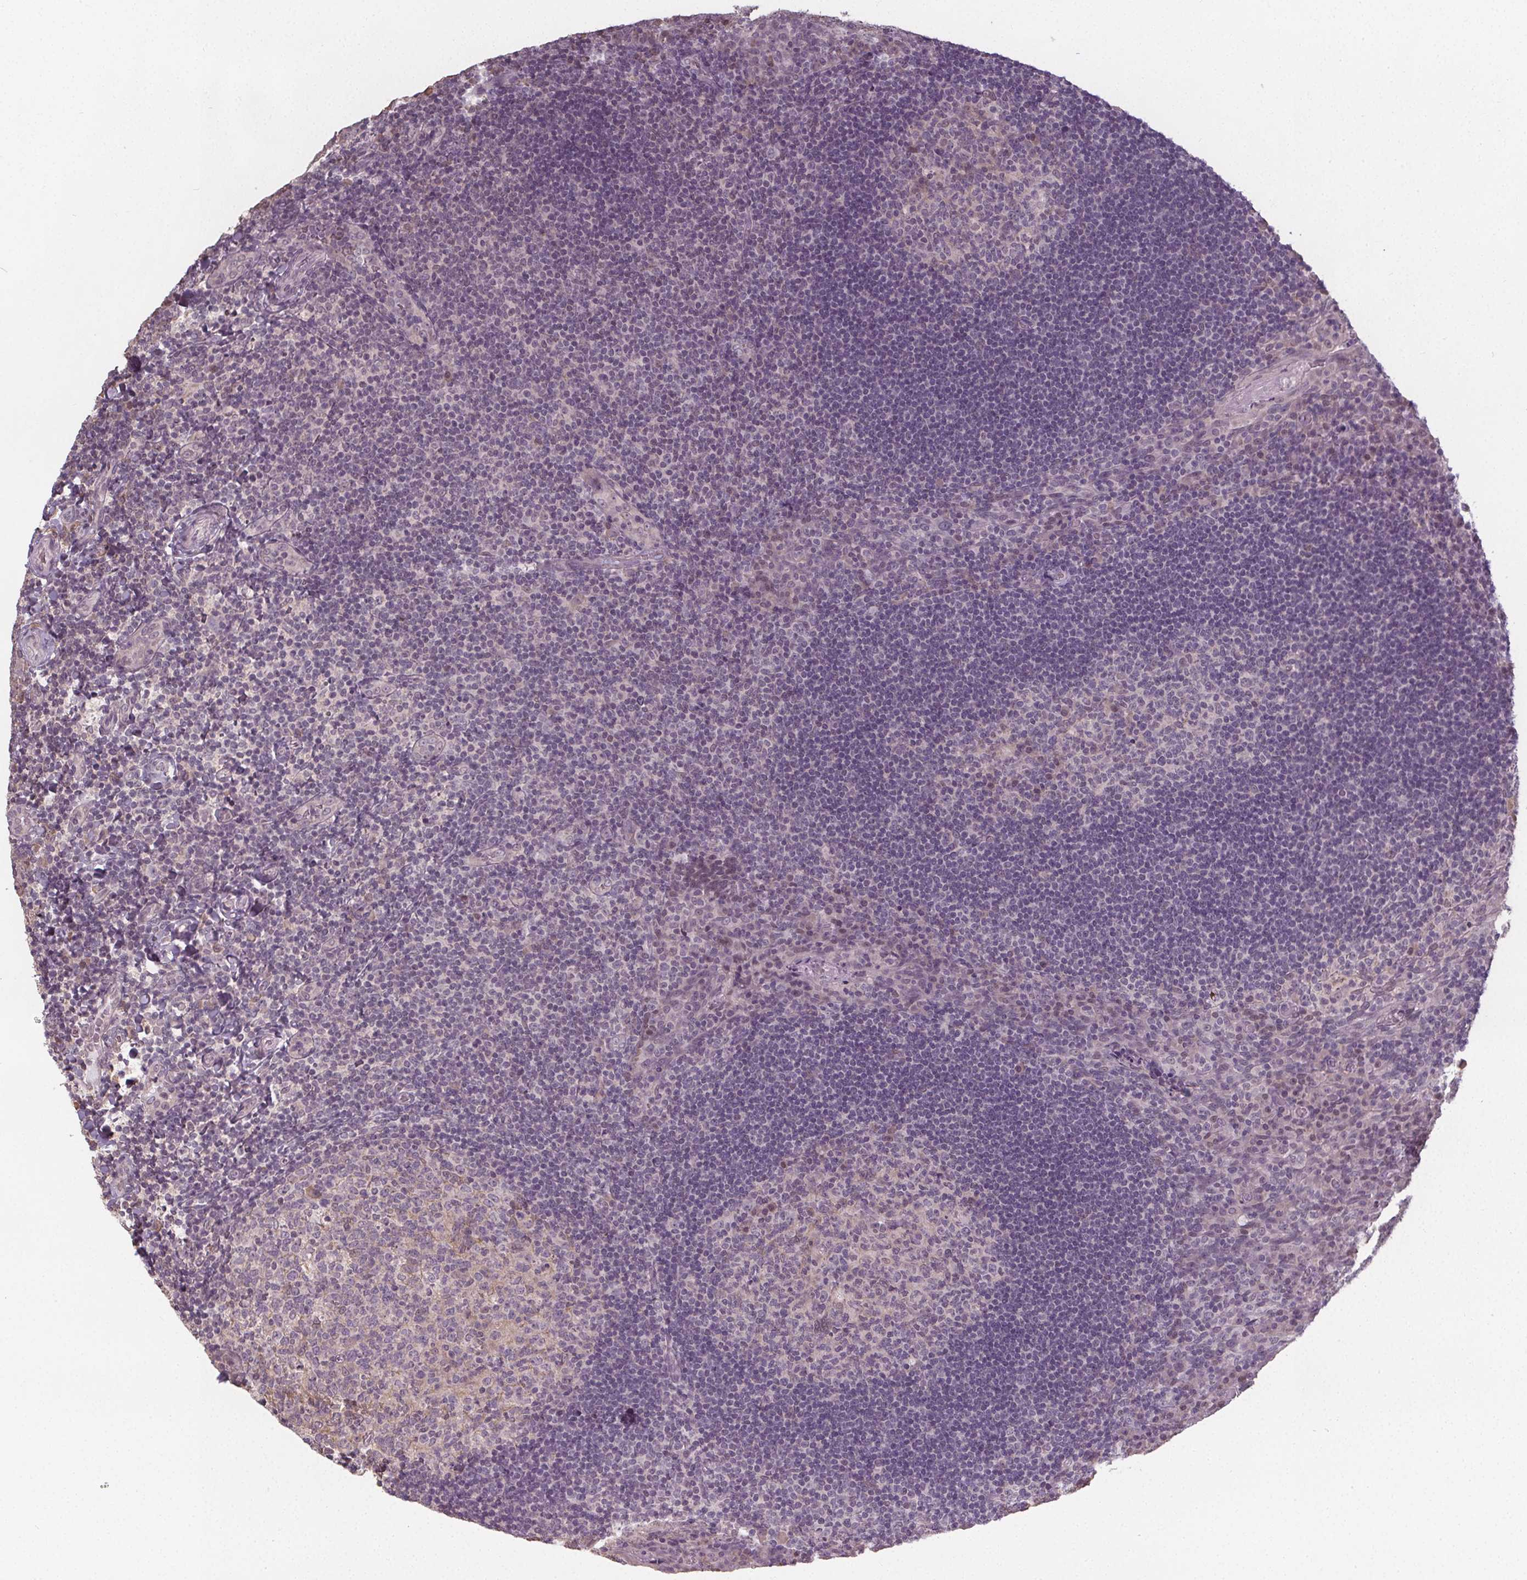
{"staining": {"intensity": "negative", "quantity": "none", "location": "none"}, "tissue": "tonsil", "cell_type": "Germinal center cells", "image_type": "normal", "snomed": [{"axis": "morphology", "description": "Normal tissue, NOS"}, {"axis": "topography", "description": "Tonsil"}], "caption": "IHC photomicrograph of benign tonsil: human tonsil stained with DAB (3,3'-diaminobenzidine) demonstrates no significant protein expression in germinal center cells. (Immunohistochemistry, brightfield microscopy, high magnification).", "gene": "SLC26A2", "patient": {"sex": "male", "age": 17}}